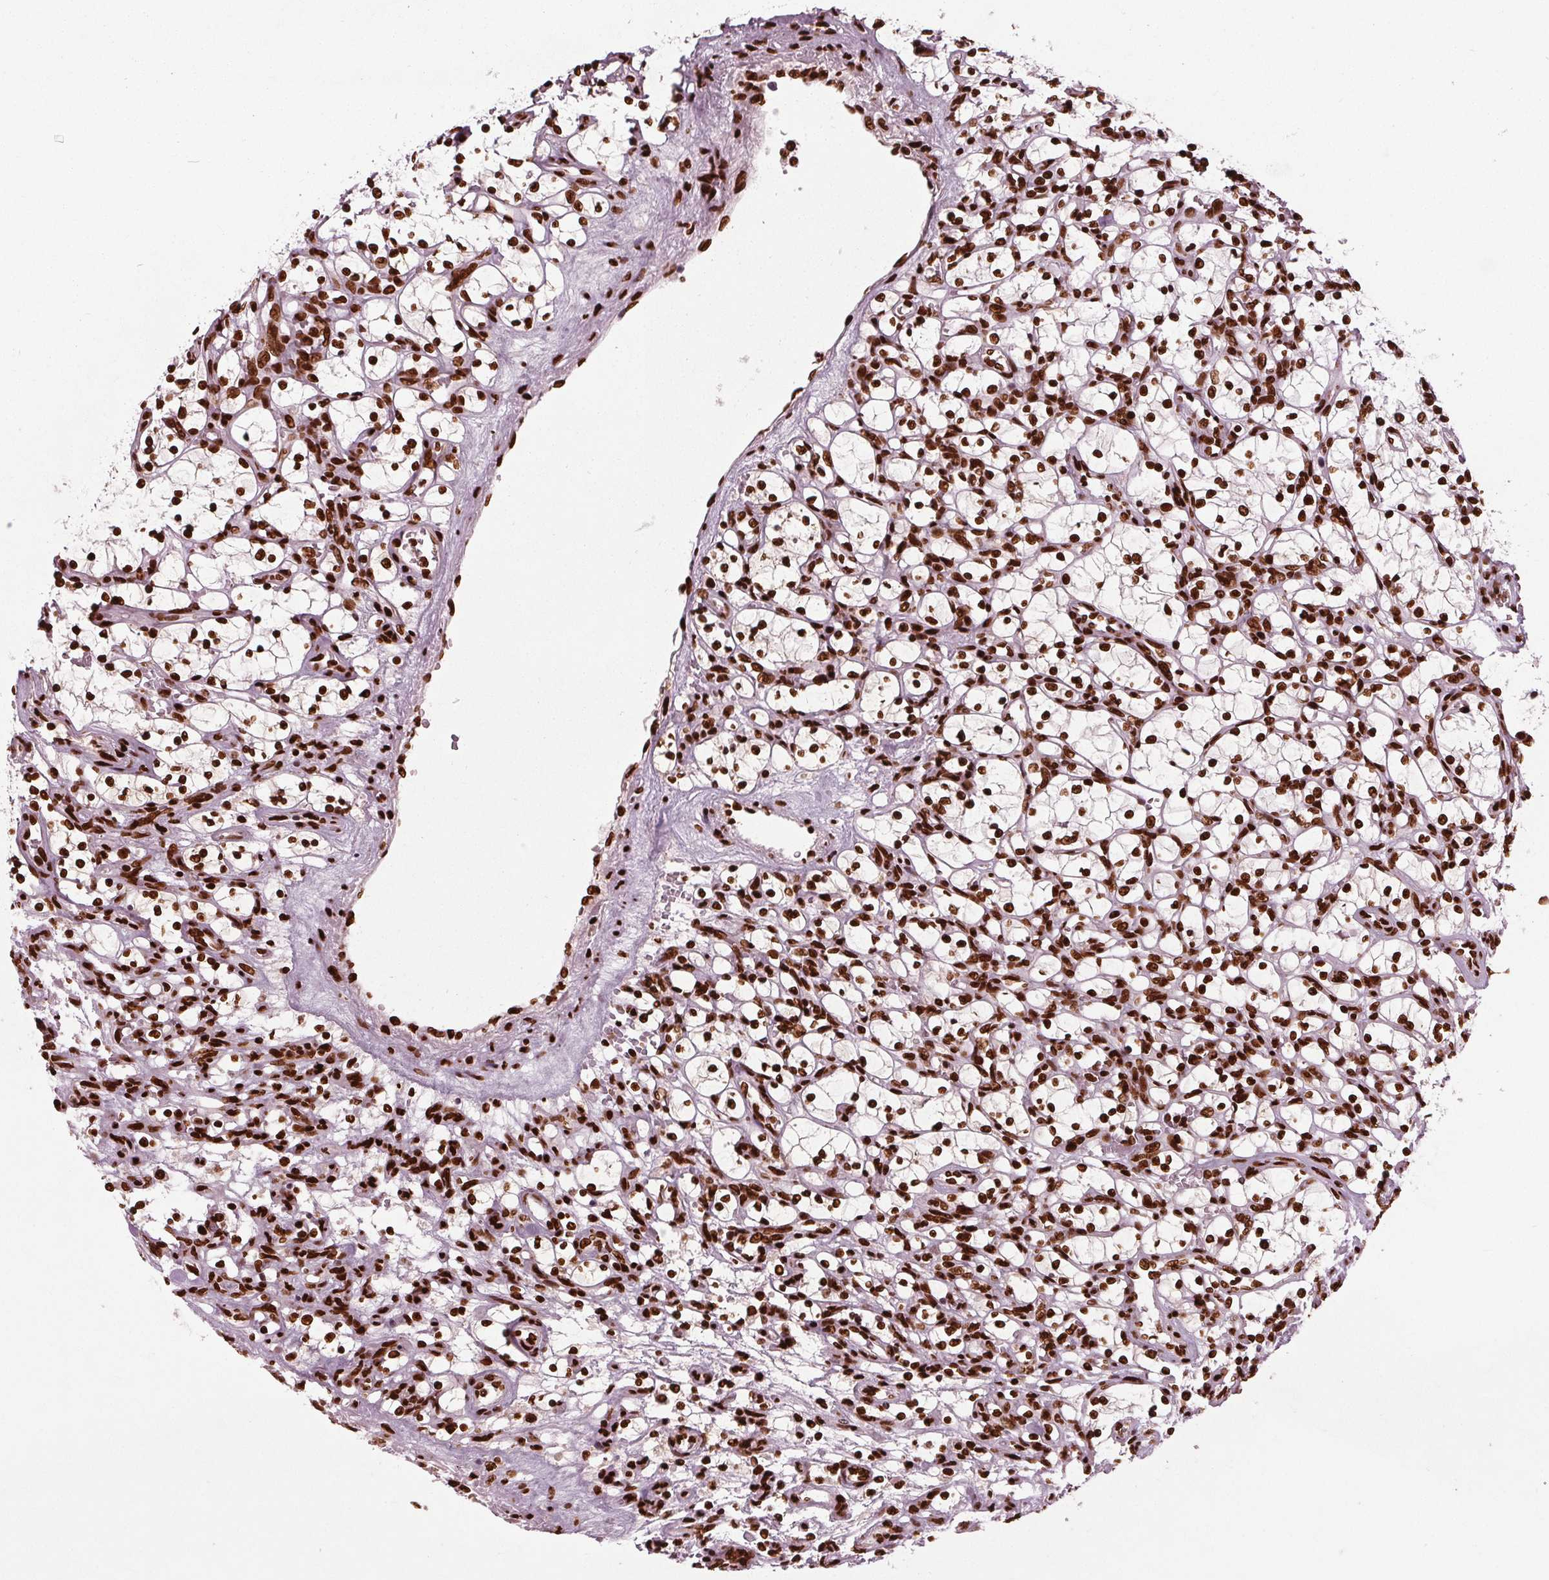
{"staining": {"intensity": "strong", "quantity": ">75%", "location": "nuclear"}, "tissue": "renal cancer", "cell_type": "Tumor cells", "image_type": "cancer", "snomed": [{"axis": "morphology", "description": "Adenocarcinoma, NOS"}, {"axis": "topography", "description": "Kidney"}], "caption": "A high amount of strong nuclear expression is identified in approximately >75% of tumor cells in adenocarcinoma (renal) tissue.", "gene": "BRD4", "patient": {"sex": "female", "age": 69}}